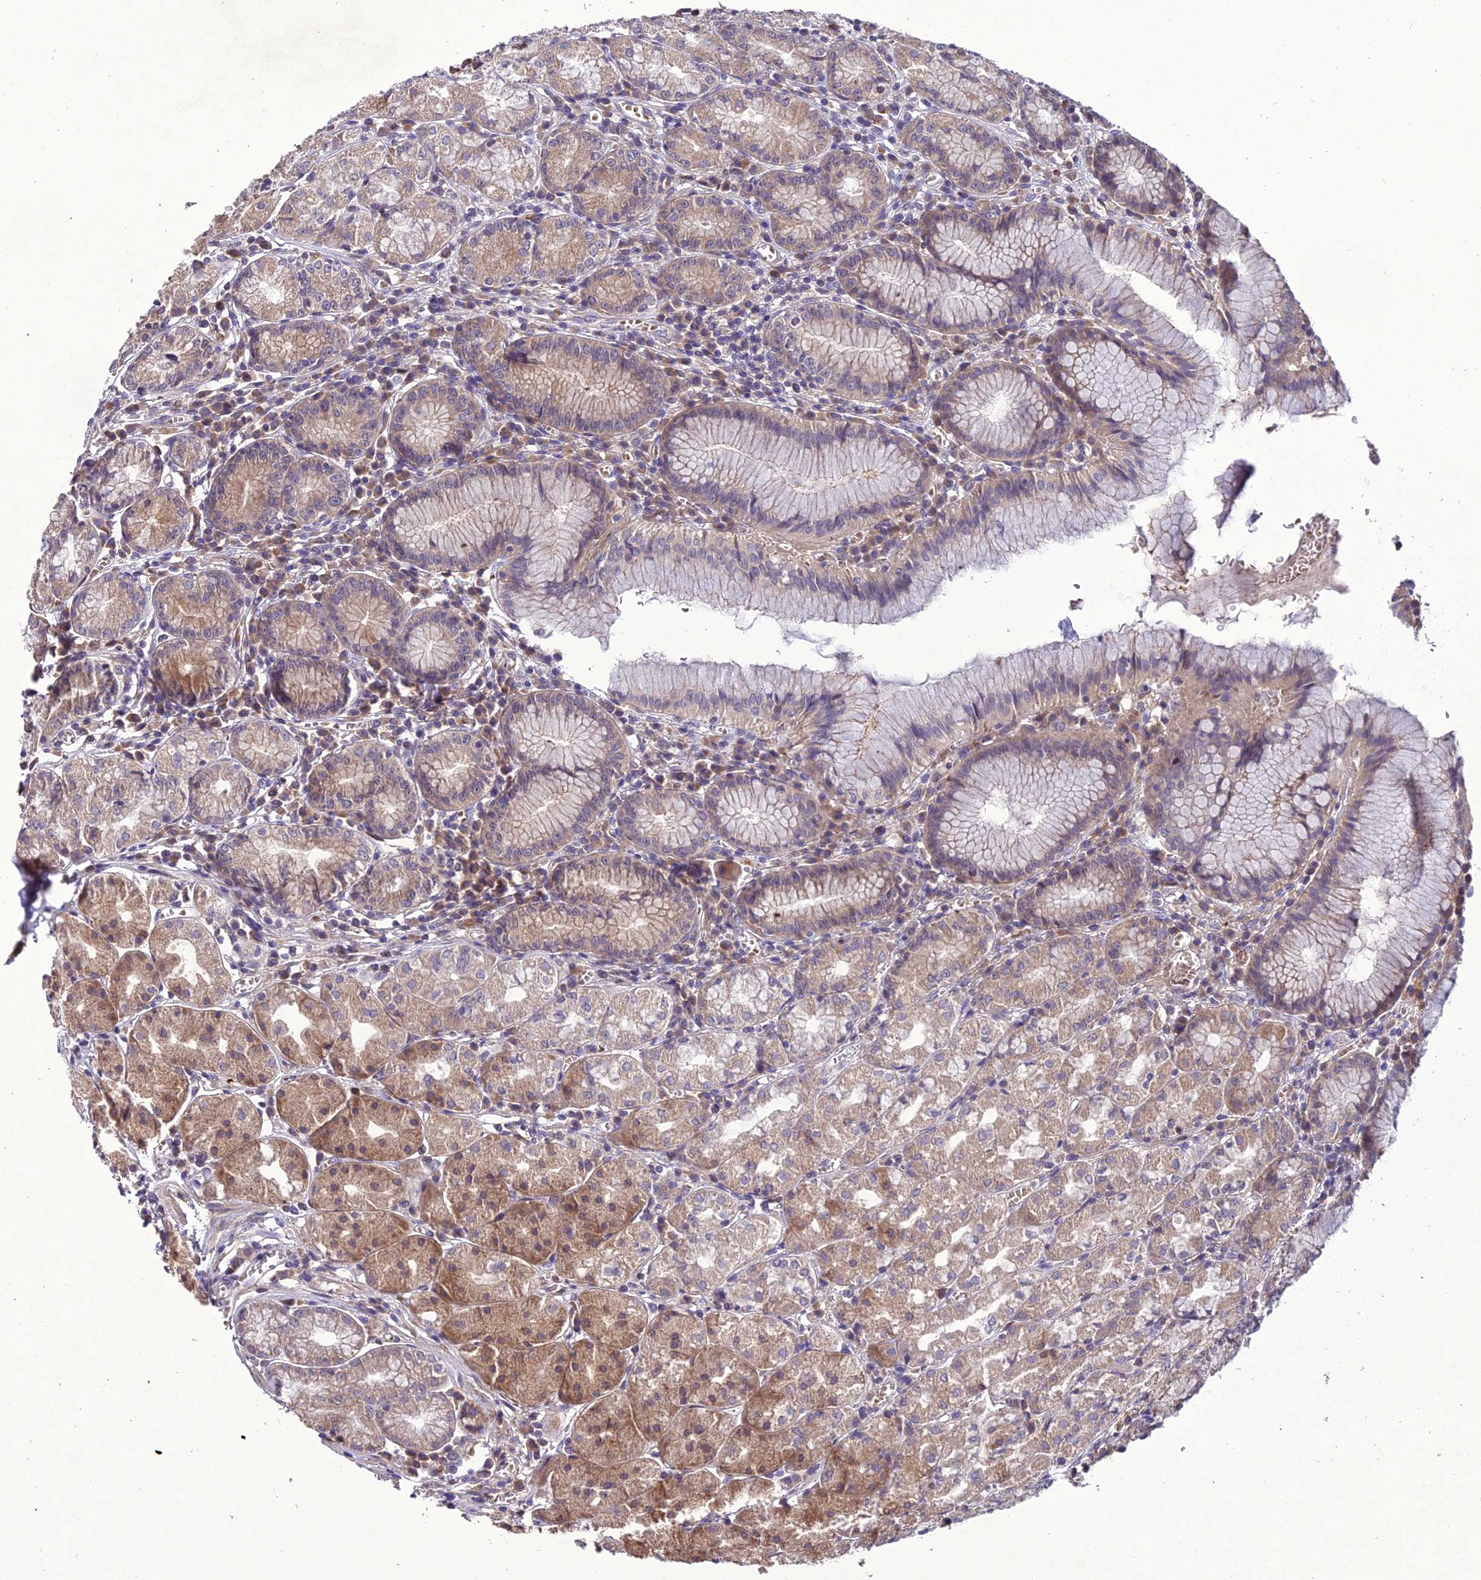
{"staining": {"intensity": "moderate", "quantity": "25%-75%", "location": "cytoplasmic/membranous"}, "tissue": "stomach", "cell_type": "Glandular cells", "image_type": "normal", "snomed": [{"axis": "morphology", "description": "Normal tissue, NOS"}, {"axis": "topography", "description": "Stomach"}], "caption": "This is an image of IHC staining of benign stomach, which shows moderate positivity in the cytoplasmic/membranous of glandular cells.", "gene": "CENPL", "patient": {"sex": "male", "age": 55}}